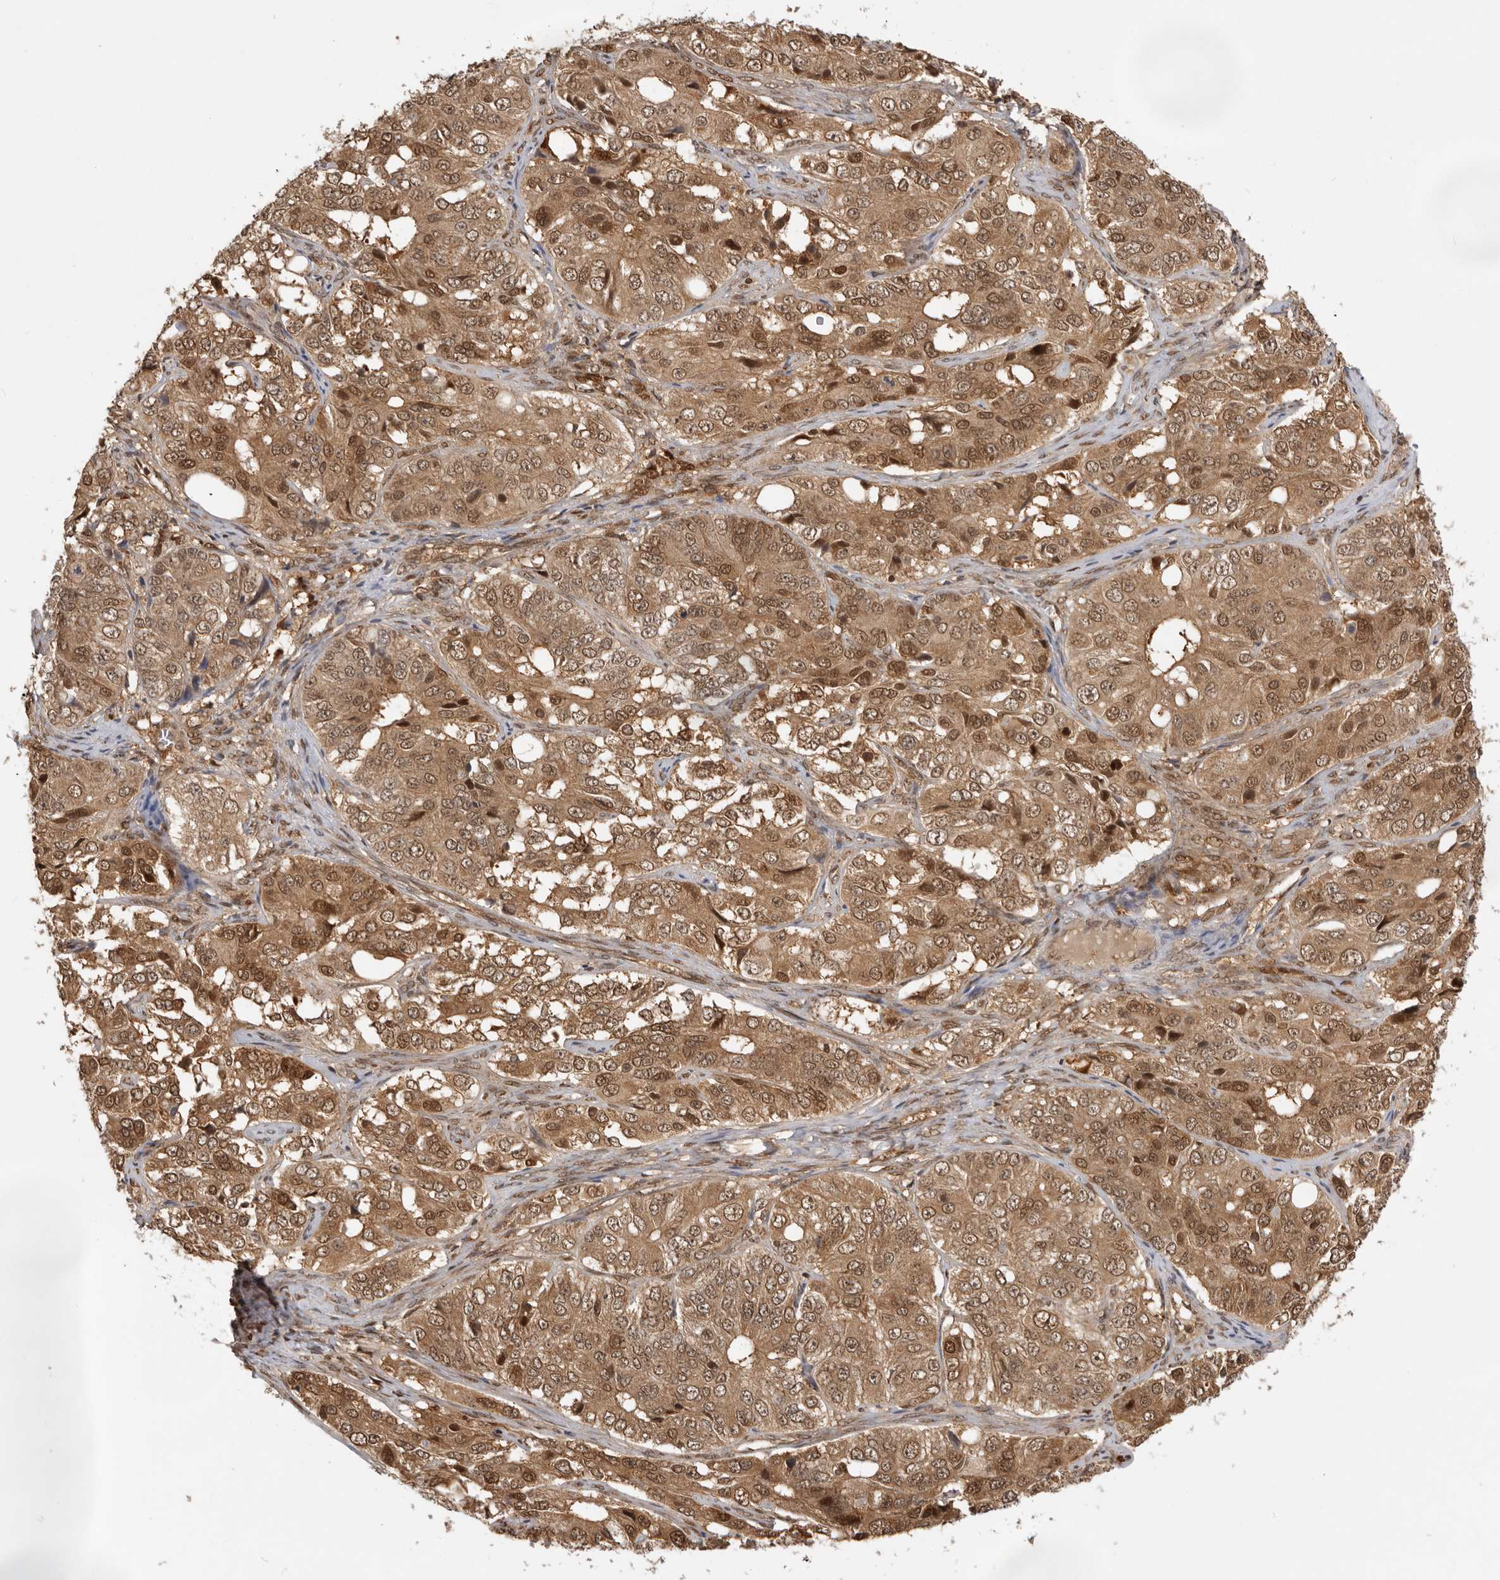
{"staining": {"intensity": "moderate", "quantity": ">75%", "location": "cytoplasmic/membranous,nuclear"}, "tissue": "ovarian cancer", "cell_type": "Tumor cells", "image_type": "cancer", "snomed": [{"axis": "morphology", "description": "Carcinoma, endometroid"}, {"axis": "topography", "description": "Ovary"}], "caption": "Ovarian cancer stained with immunohistochemistry (IHC) exhibits moderate cytoplasmic/membranous and nuclear expression in about >75% of tumor cells. (IHC, brightfield microscopy, high magnification).", "gene": "ADPRS", "patient": {"sex": "female", "age": 51}}